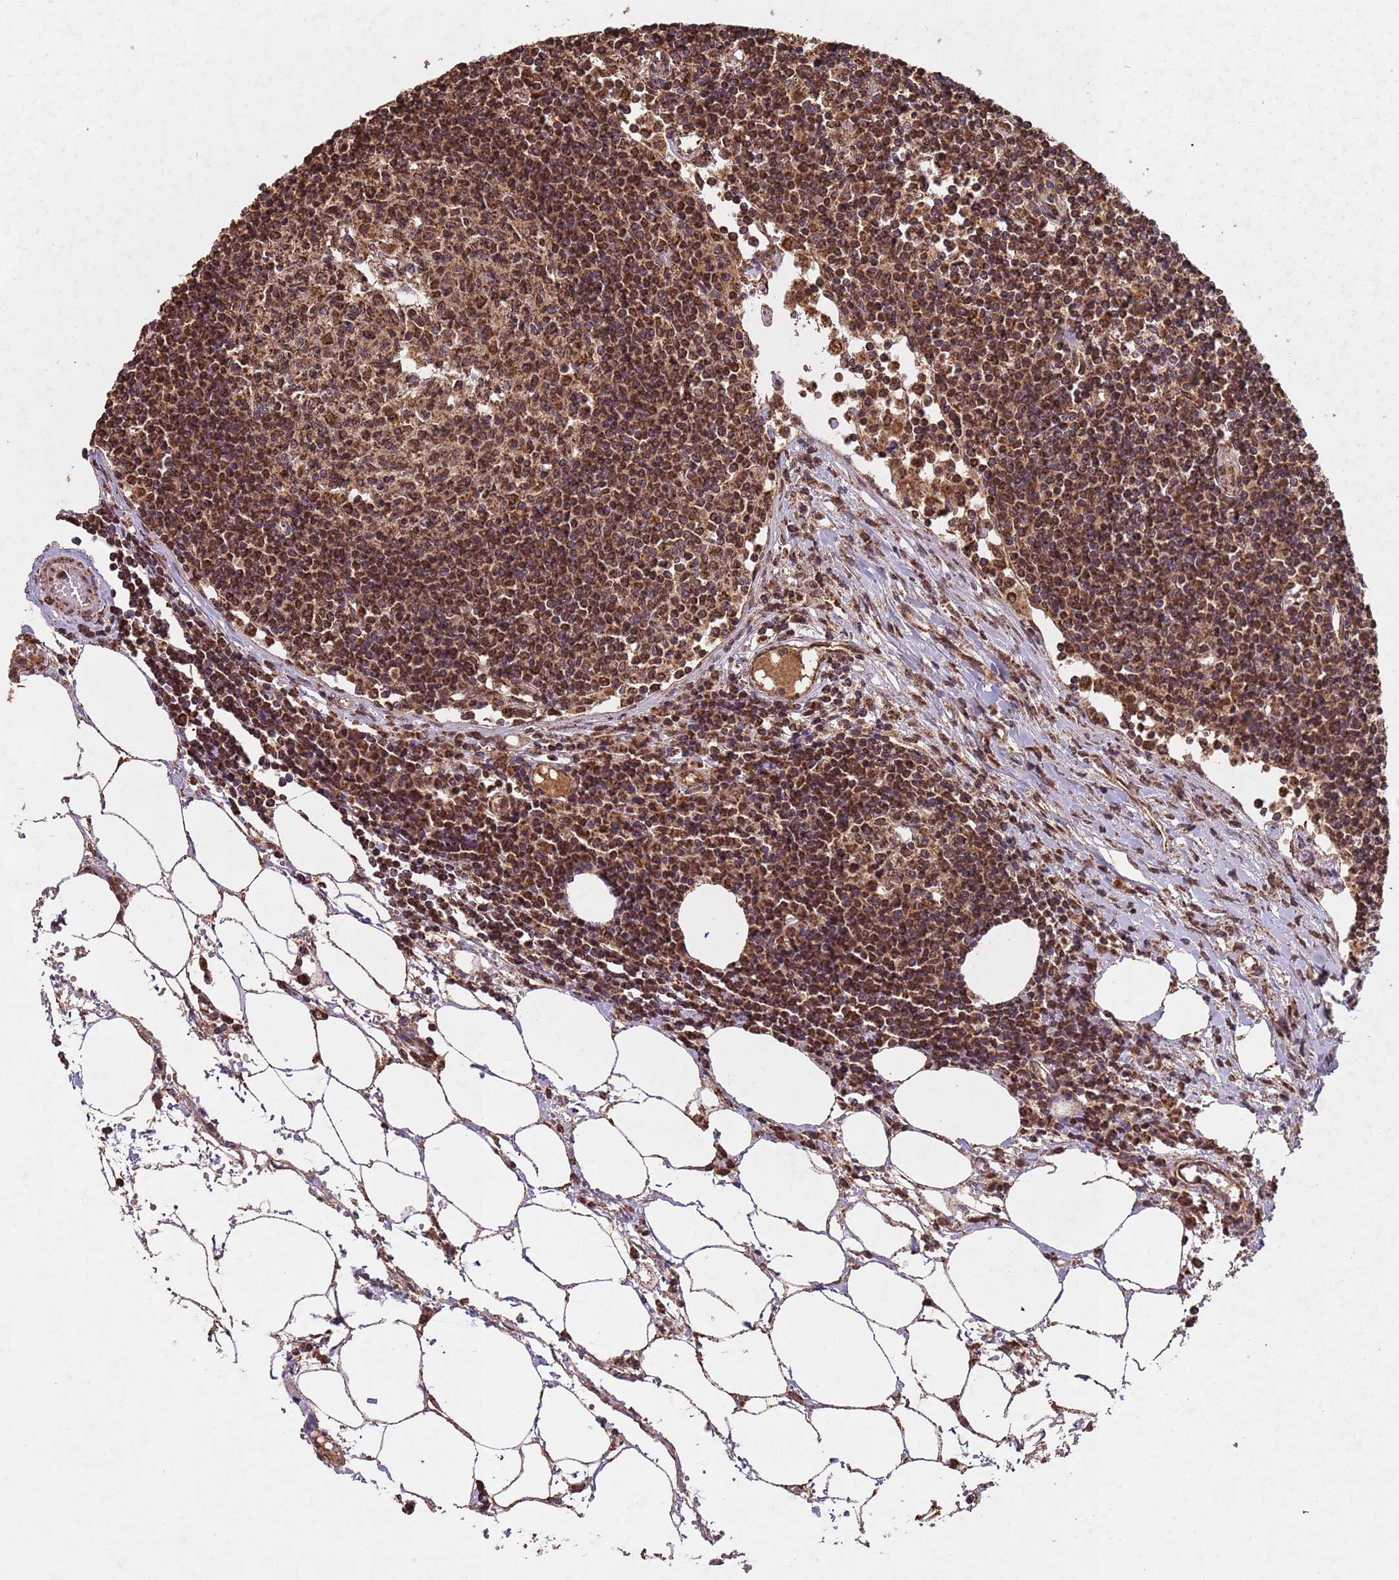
{"staining": {"intensity": "moderate", "quantity": ">75%", "location": "cytoplasmic/membranous,nuclear"}, "tissue": "lymph node", "cell_type": "Germinal center cells", "image_type": "normal", "snomed": [{"axis": "morphology", "description": "Adenocarcinoma, NOS"}, {"axis": "topography", "description": "Lymph node"}], "caption": "About >75% of germinal center cells in normal human lymph node display moderate cytoplasmic/membranous,nuclear protein positivity as visualized by brown immunohistochemical staining.", "gene": "HDAC10", "patient": {"sex": "female", "age": 62}}